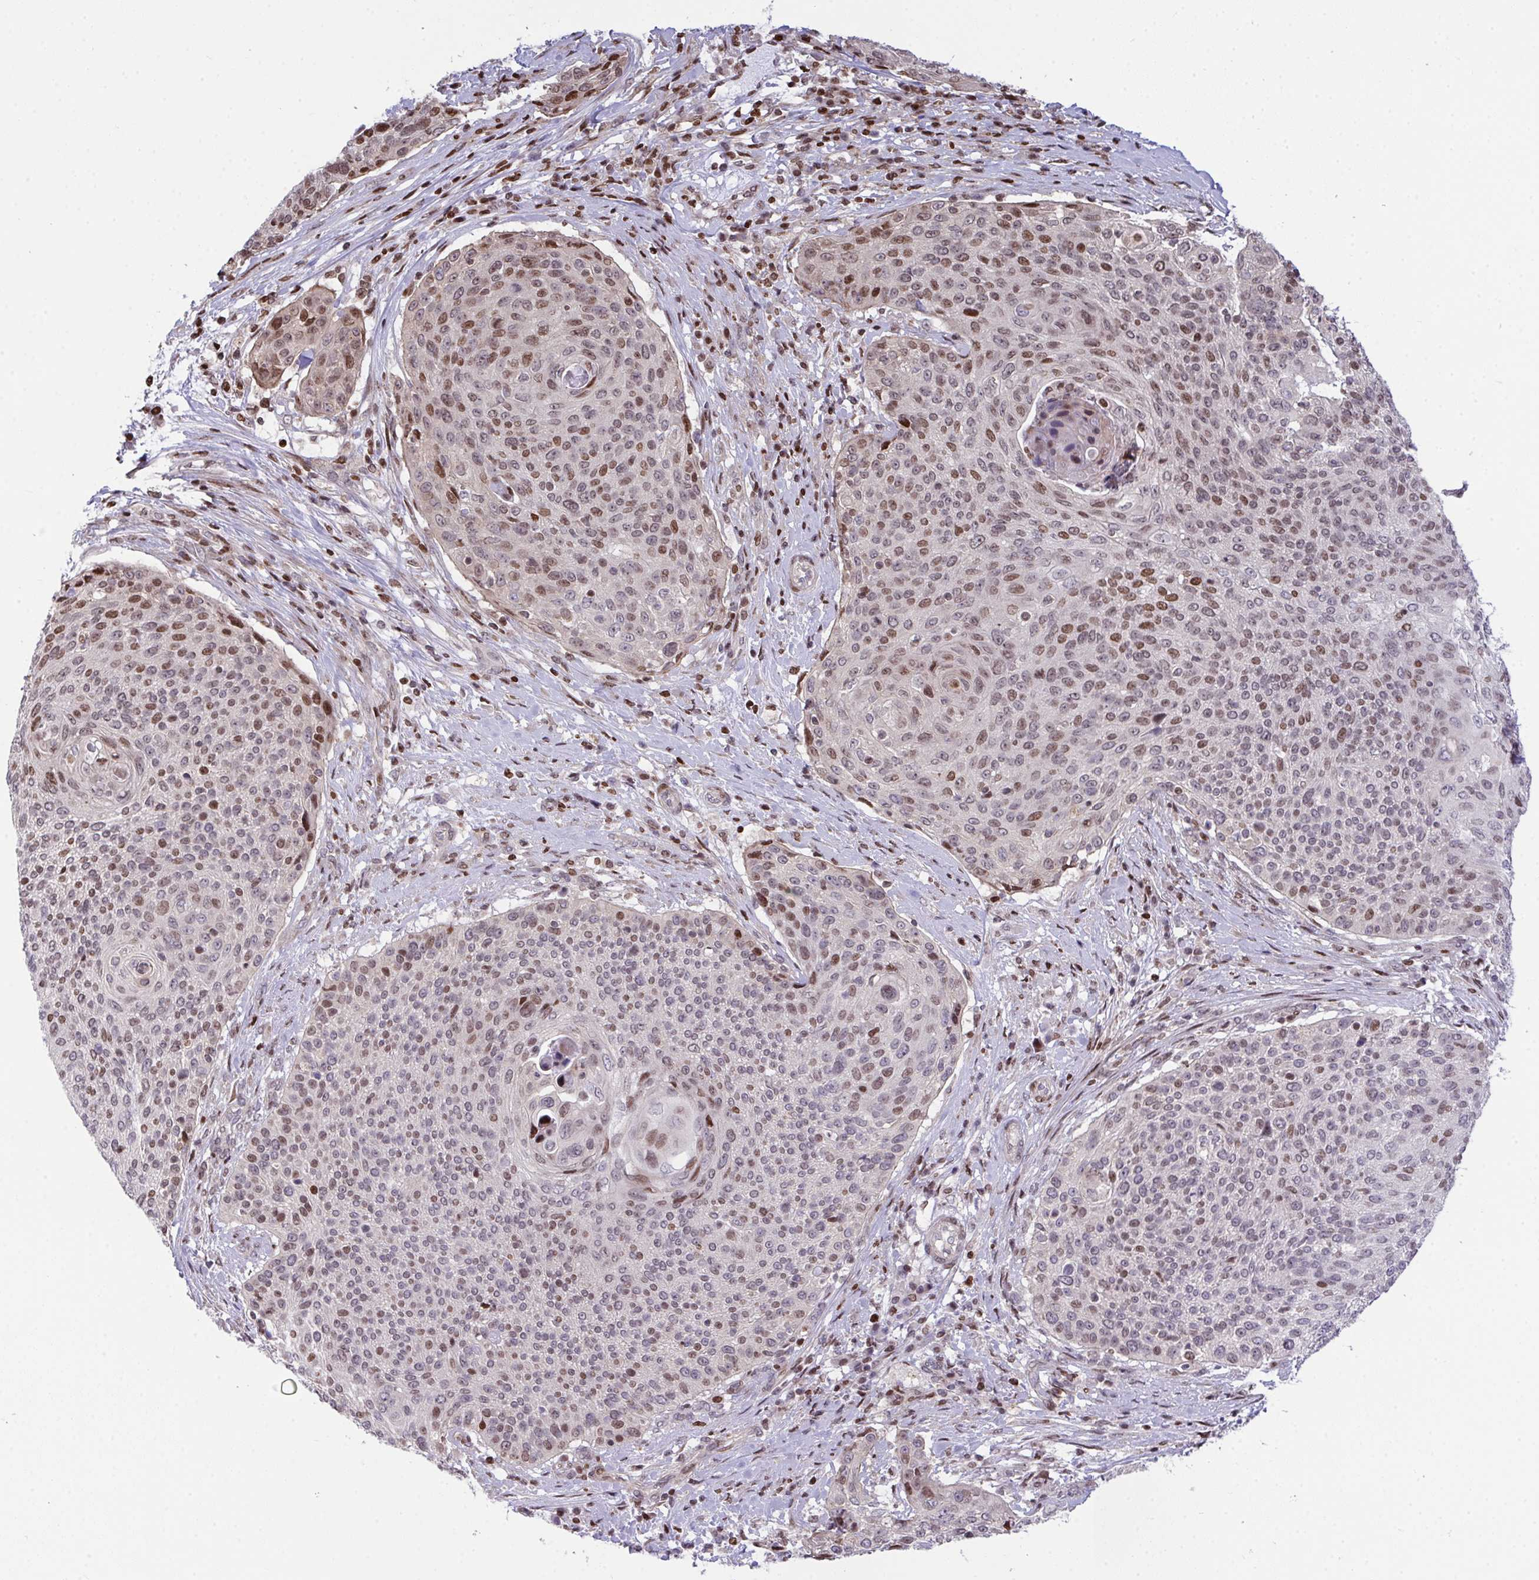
{"staining": {"intensity": "moderate", "quantity": "25%-75%", "location": "nuclear"}, "tissue": "cervical cancer", "cell_type": "Tumor cells", "image_type": "cancer", "snomed": [{"axis": "morphology", "description": "Squamous cell carcinoma, NOS"}, {"axis": "topography", "description": "Cervix"}], "caption": "This histopathology image shows immunohistochemistry staining of cervical cancer (squamous cell carcinoma), with medium moderate nuclear expression in about 25%-75% of tumor cells.", "gene": "RAPGEF5", "patient": {"sex": "female", "age": 31}}